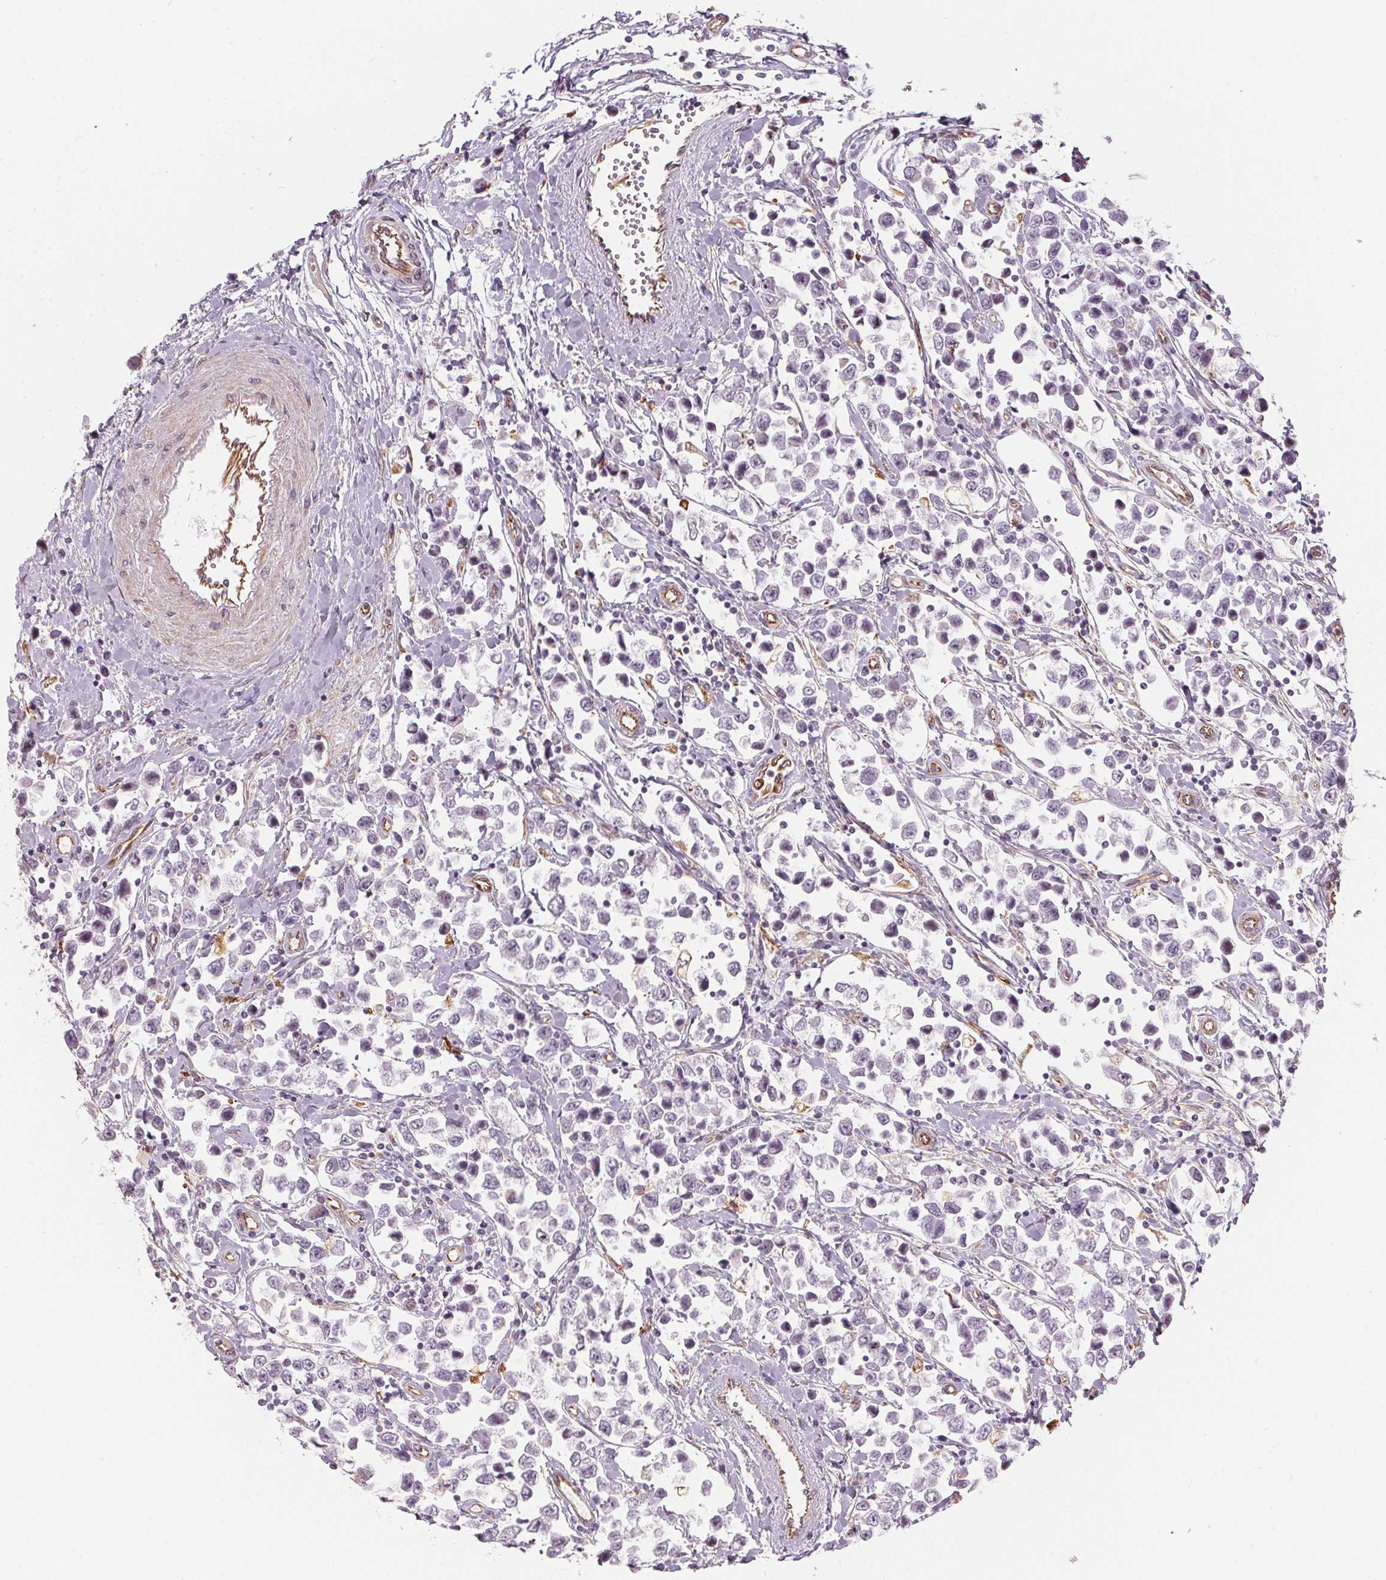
{"staining": {"intensity": "negative", "quantity": "none", "location": "none"}, "tissue": "testis cancer", "cell_type": "Tumor cells", "image_type": "cancer", "snomed": [{"axis": "morphology", "description": "Seminoma, NOS"}, {"axis": "topography", "description": "Testis"}], "caption": "Immunohistochemistry (IHC) of human testis cancer shows no staining in tumor cells.", "gene": "FOXR2", "patient": {"sex": "male", "age": 34}}